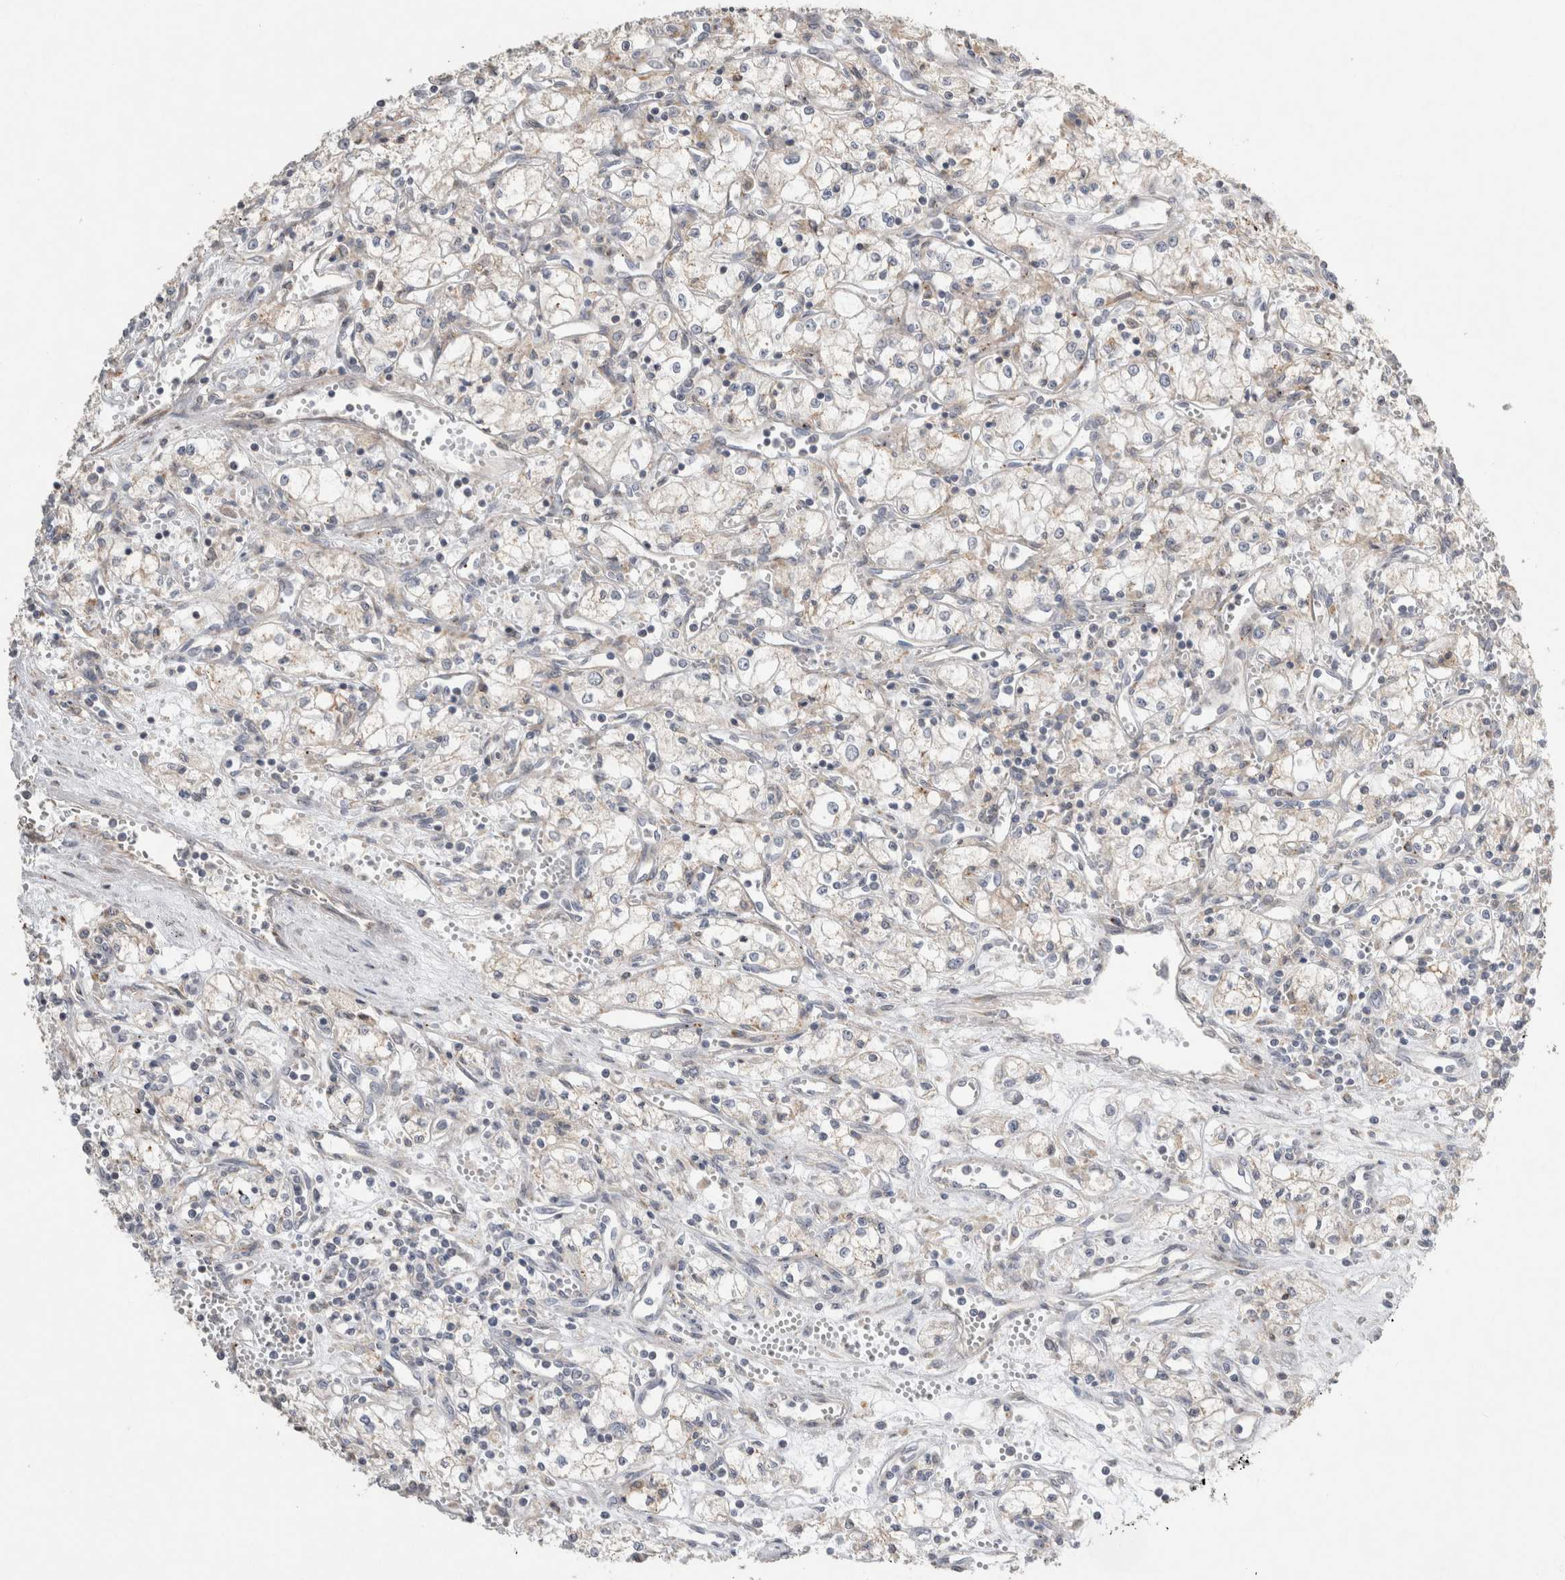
{"staining": {"intensity": "negative", "quantity": "none", "location": "none"}, "tissue": "renal cancer", "cell_type": "Tumor cells", "image_type": "cancer", "snomed": [{"axis": "morphology", "description": "Adenocarcinoma, NOS"}, {"axis": "topography", "description": "Kidney"}], "caption": "Immunohistochemistry micrograph of neoplastic tissue: adenocarcinoma (renal) stained with DAB (3,3'-diaminobenzidine) displays no significant protein staining in tumor cells.", "gene": "TRMT9B", "patient": {"sex": "male", "age": 59}}